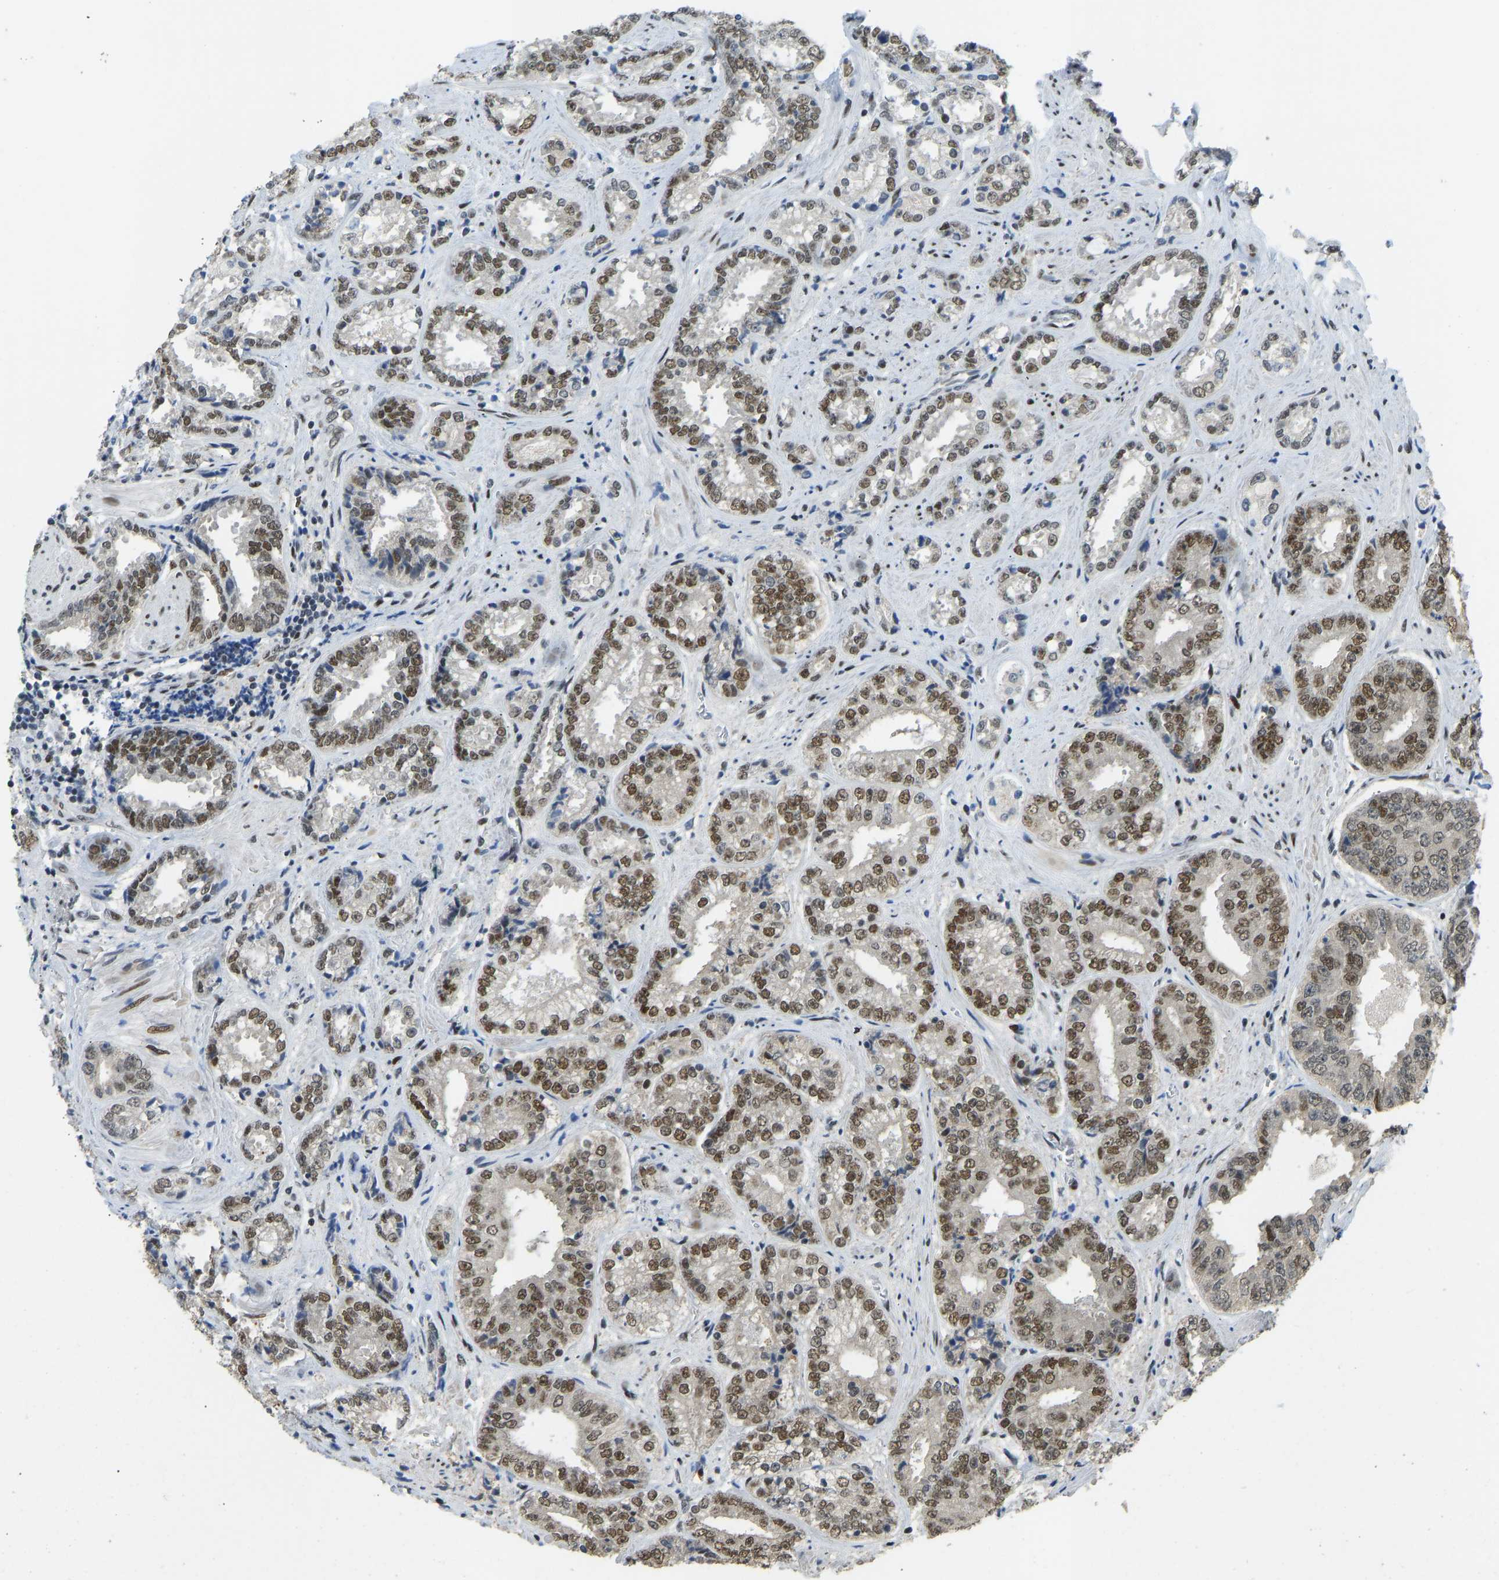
{"staining": {"intensity": "moderate", "quantity": "25%-75%", "location": "nuclear"}, "tissue": "prostate cancer", "cell_type": "Tumor cells", "image_type": "cancer", "snomed": [{"axis": "morphology", "description": "Adenocarcinoma, High grade"}, {"axis": "topography", "description": "Prostate"}], "caption": "Immunohistochemical staining of prostate cancer shows medium levels of moderate nuclear protein positivity in about 25%-75% of tumor cells.", "gene": "FOXK1", "patient": {"sex": "male", "age": 61}}